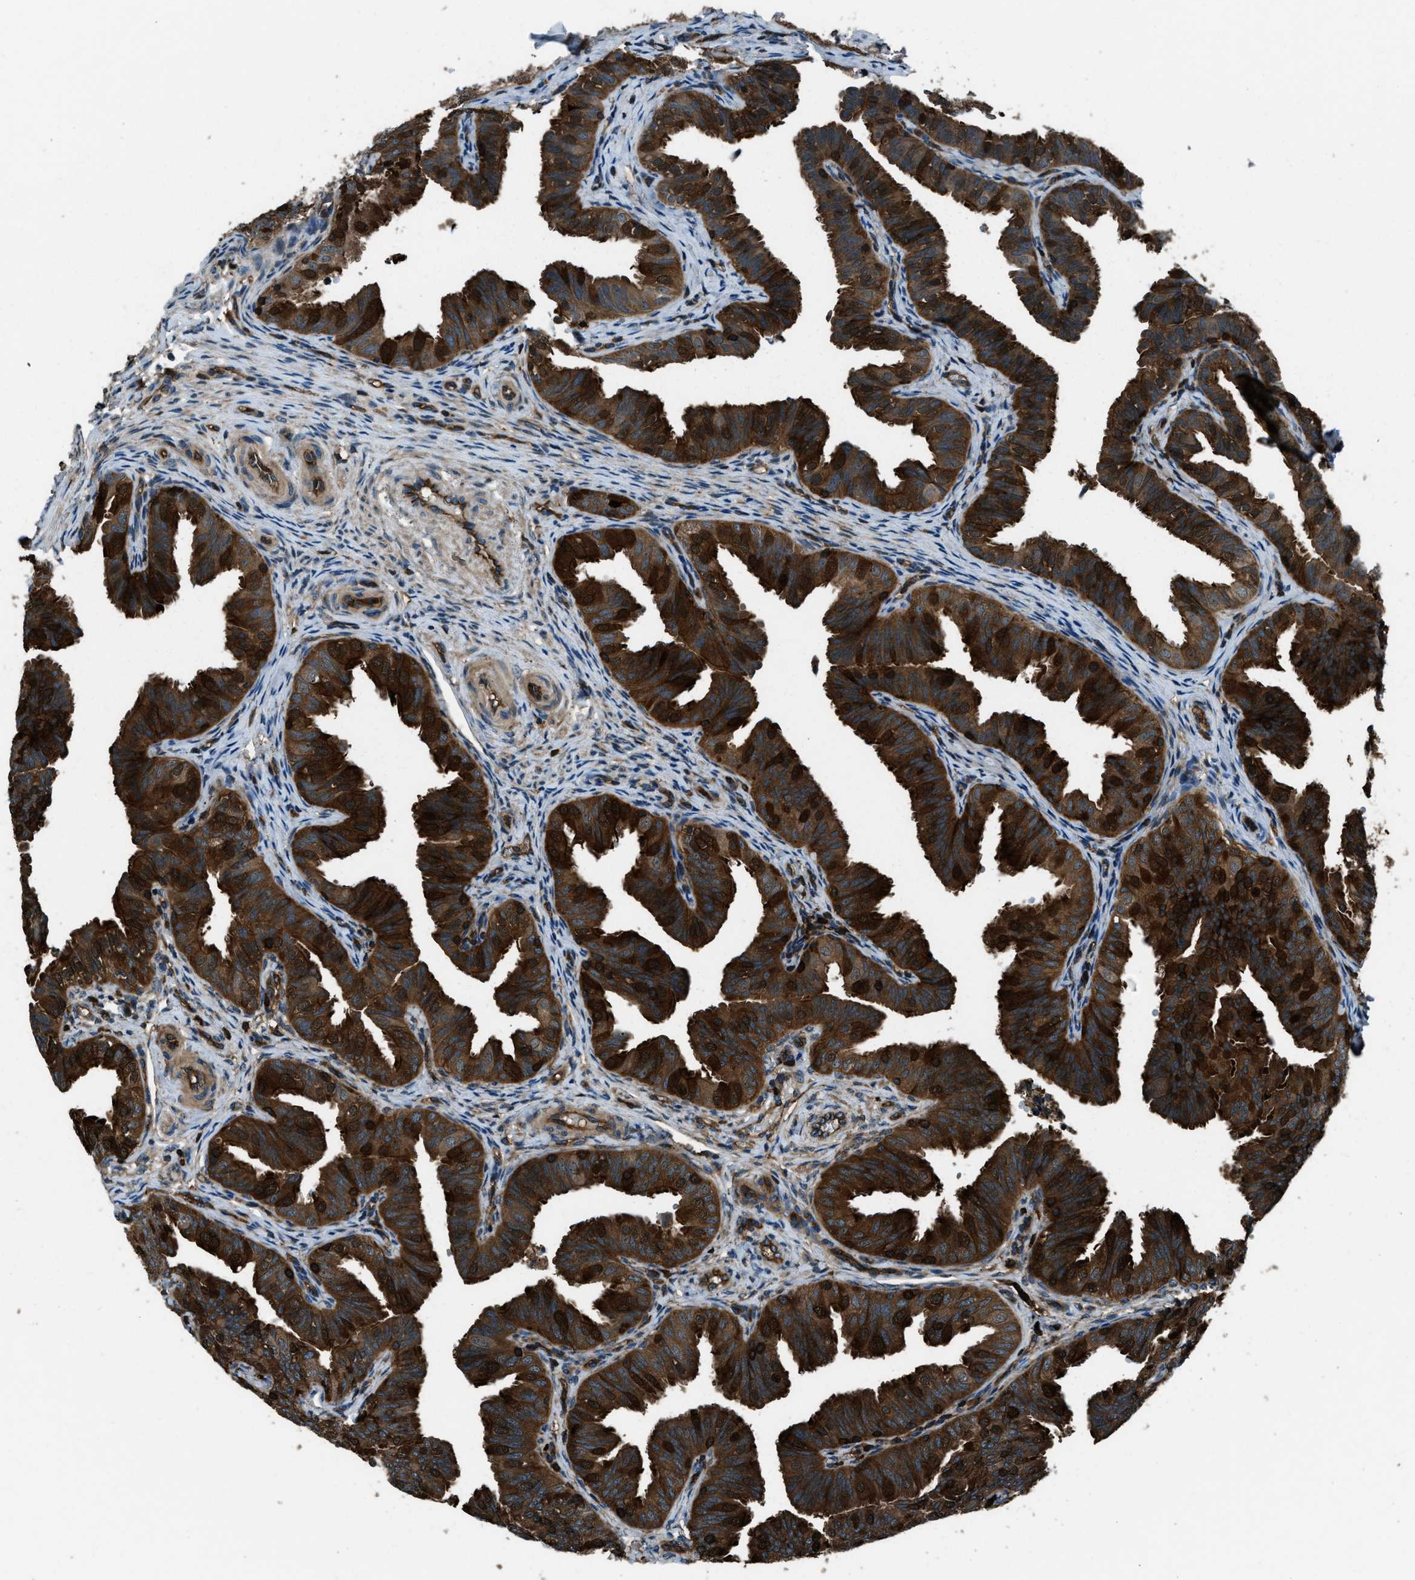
{"staining": {"intensity": "strong", "quantity": ">75%", "location": "cytoplasmic/membranous,nuclear"}, "tissue": "fallopian tube", "cell_type": "Glandular cells", "image_type": "normal", "snomed": [{"axis": "morphology", "description": "Normal tissue, NOS"}, {"axis": "topography", "description": "Fallopian tube"}], "caption": "Protein staining demonstrates strong cytoplasmic/membranous,nuclear expression in about >75% of glandular cells in normal fallopian tube. Using DAB (3,3'-diaminobenzidine) (brown) and hematoxylin (blue) stains, captured at high magnification using brightfield microscopy.", "gene": "SNX30", "patient": {"sex": "female", "age": 35}}